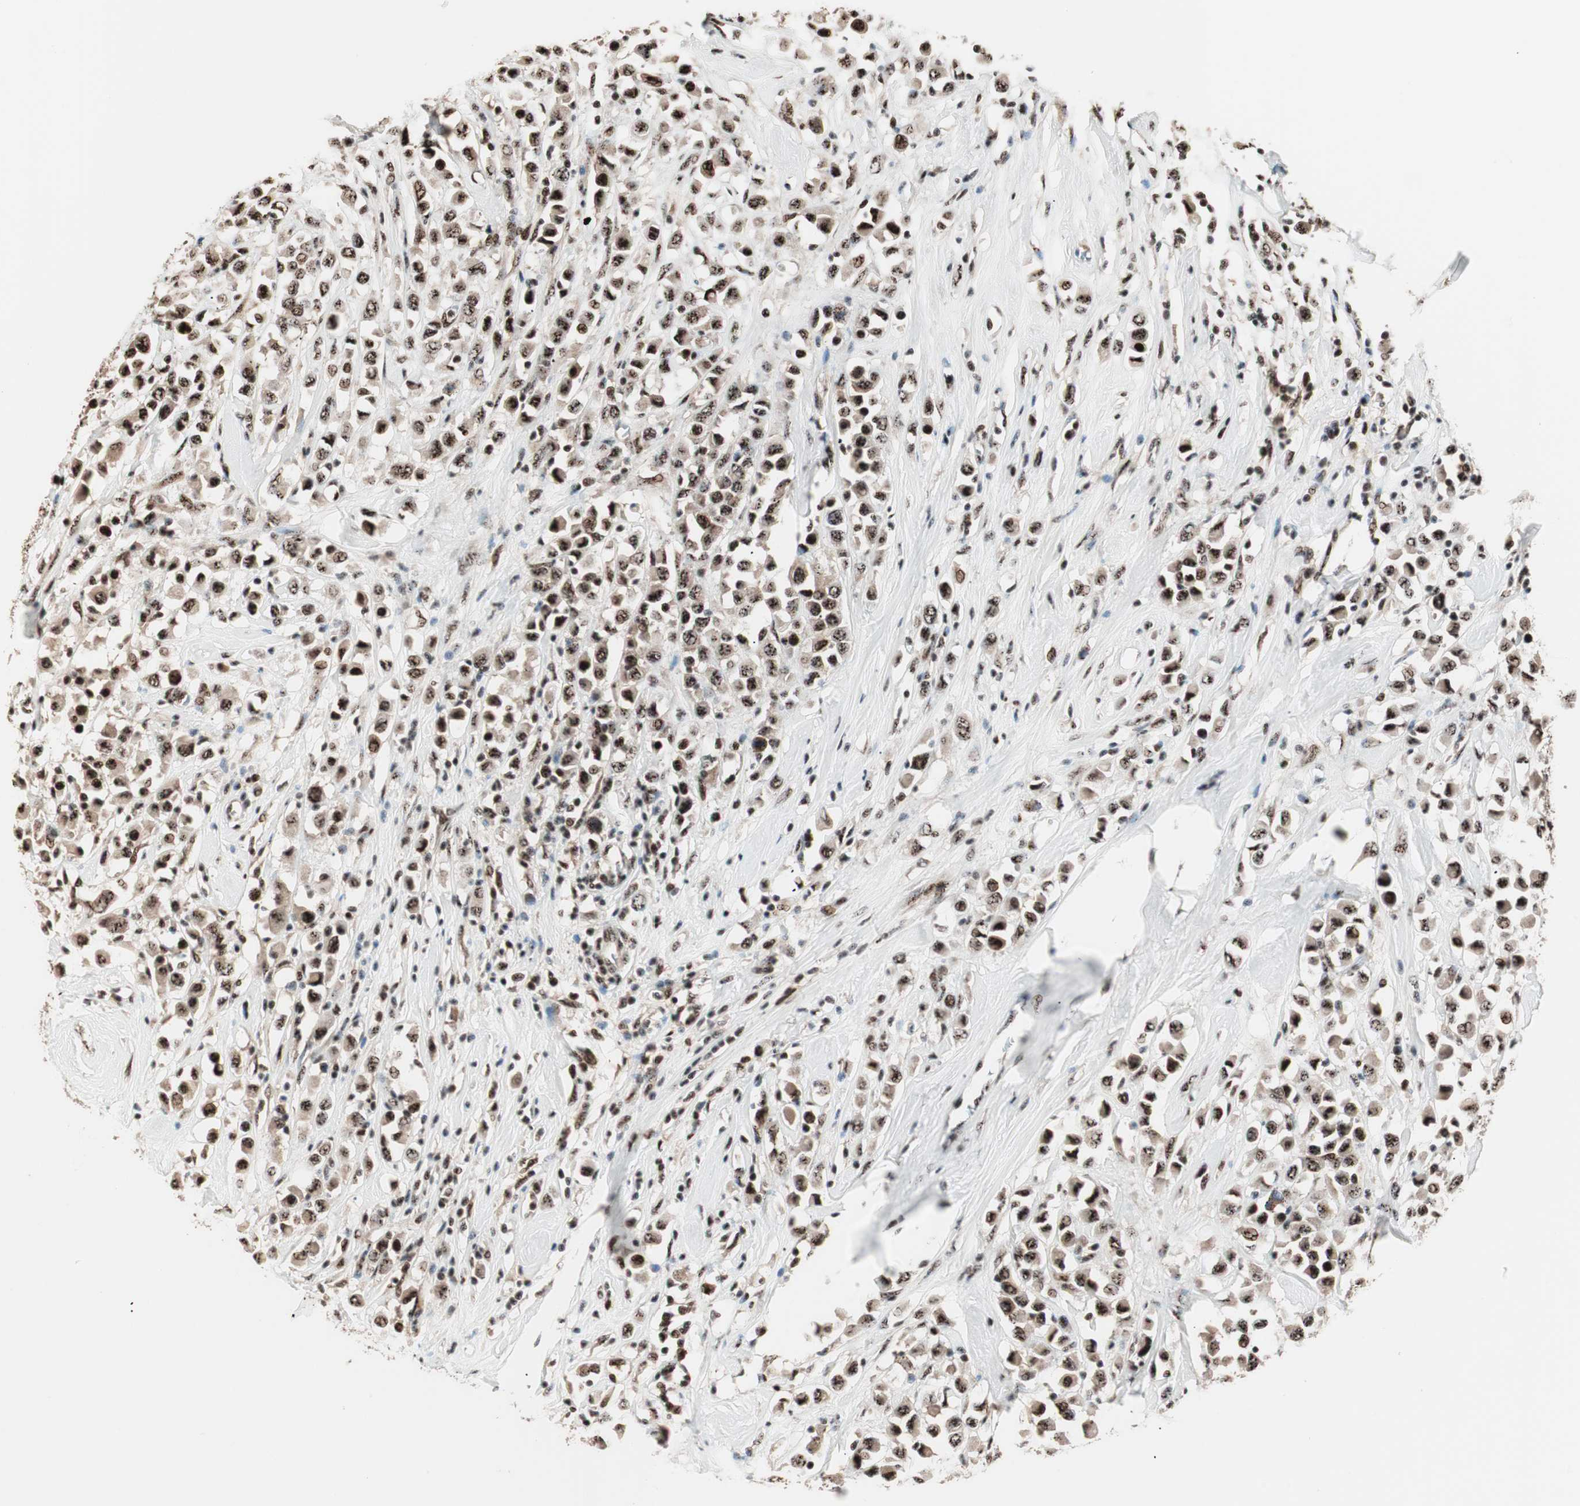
{"staining": {"intensity": "strong", "quantity": ">75%", "location": "nuclear"}, "tissue": "breast cancer", "cell_type": "Tumor cells", "image_type": "cancer", "snomed": [{"axis": "morphology", "description": "Duct carcinoma"}, {"axis": "topography", "description": "Breast"}], "caption": "This is an image of IHC staining of infiltrating ductal carcinoma (breast), which shows strong staining in the nuclear of tumor cells.", "gene": "NR5A2", "patient": {"sex": "female", "age": 61}}